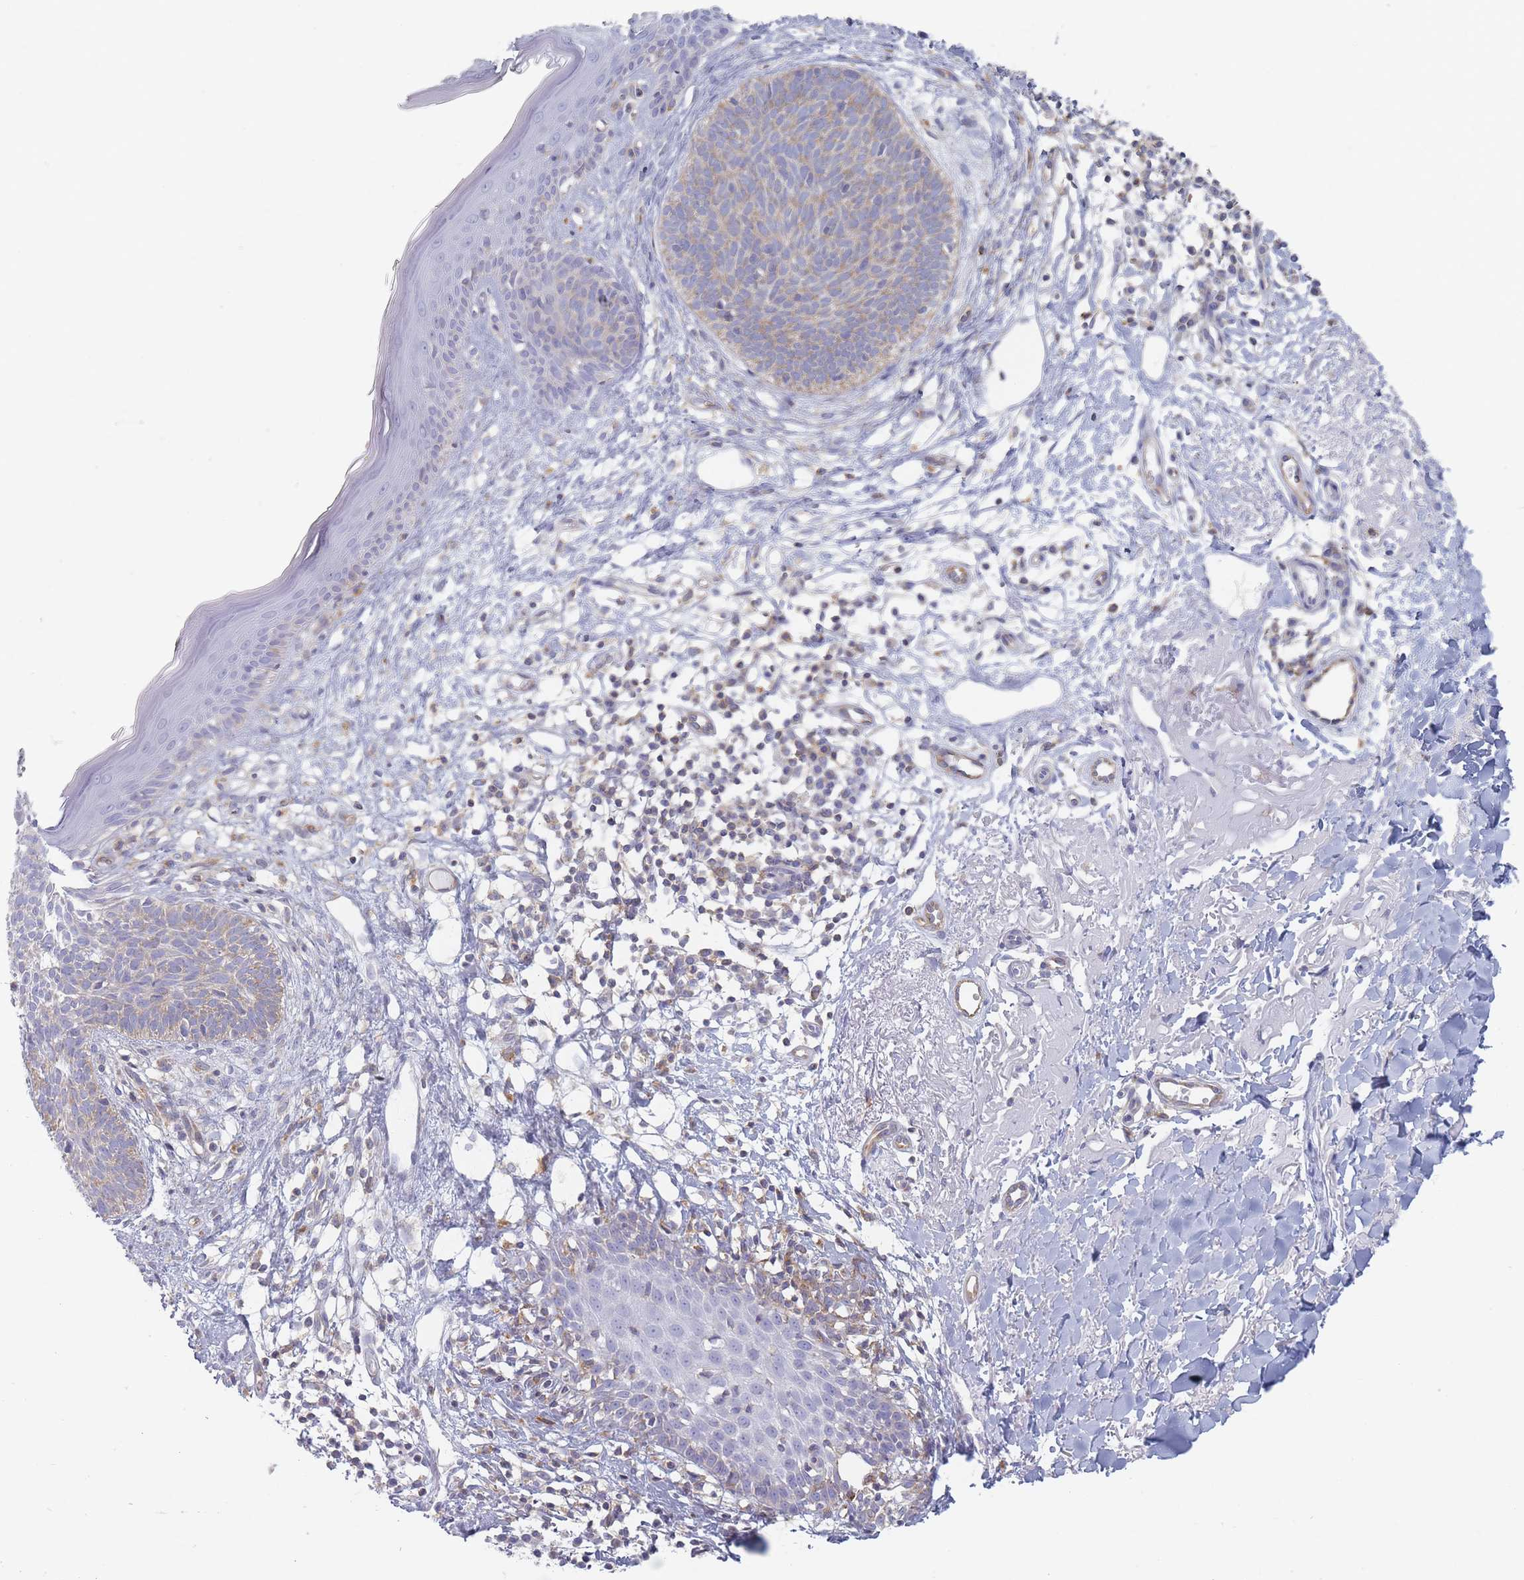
{"staining": {"intensity": "weak", "quantity": "<25%", "location": "cytoplasmic/membranous"}, "tissue": "skin cancer", "cell_type": "Tumor cells", "image_type": "cancer", "snomed": [{"axis": "morphology", "description": "Basal cell carcinoma"}, {"axis": "topography", "description": "Skin"}], "caption": "Skin cancer (basal cell carcinoma) stained for a protein using immunohistochemistry (IHC) shows no positivity tumor cells.", "gene": "MAP1S", "patient": {"sex": "male", "age": 84}}